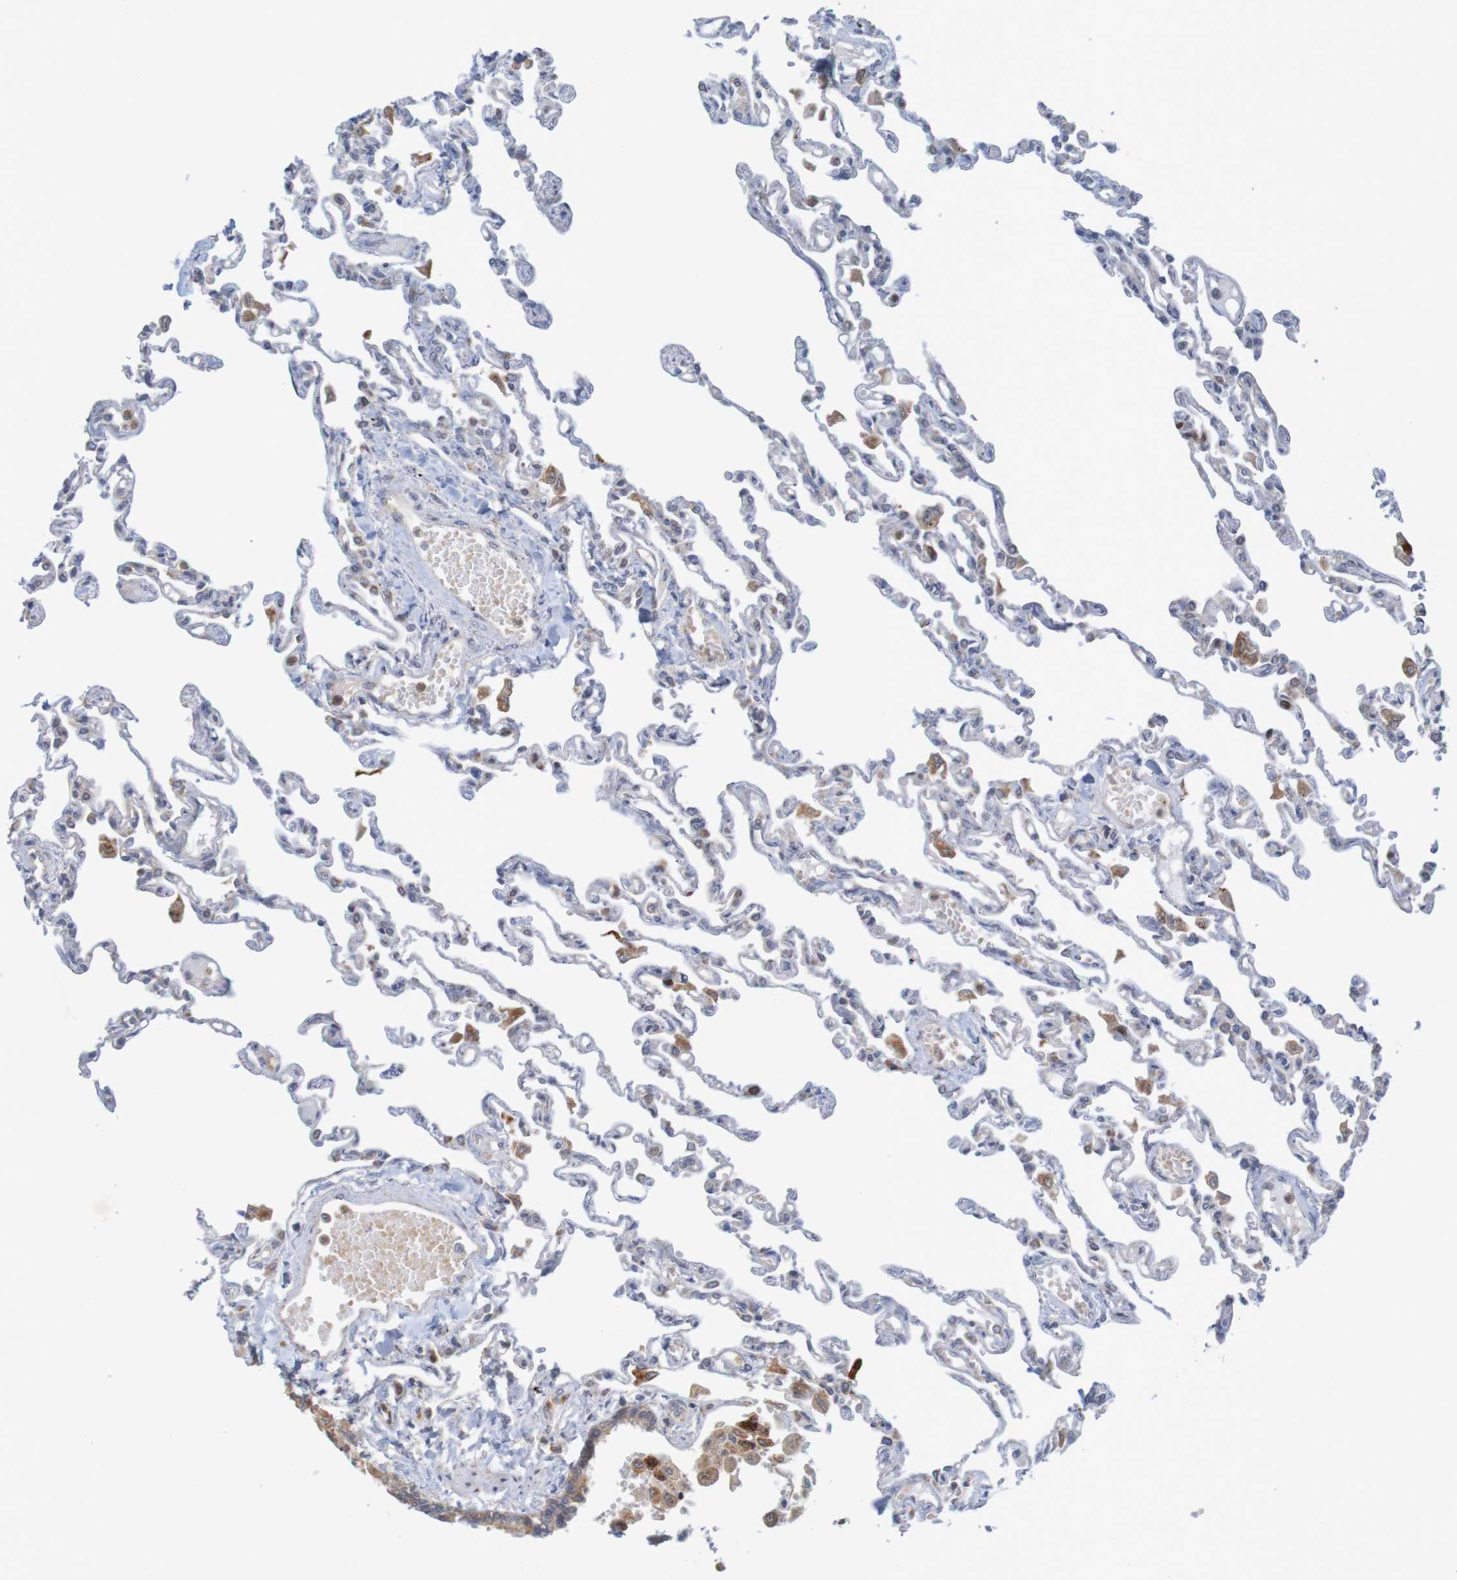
{"staining": {"intensity": "negative", "quantity": "none", "location": "none"}, "tissue": "lung", "cell_type": "Alveolar cells", "image_type": "normal", "snomed": [{"axis": "morphology", "description": "Normal tissue, NOS"}, {"axis": "topography", "description": "Lung"}], "caption": "Immunohistochemistry histopathology image of normal lung stained for a protein (brown), which shows no staining in alveolar cells. Brightfield microscopy of immunohistochemistry (IHC) stained with DAB (brown) and hematoxylin (blue), captured at high magnification.", "gene": "NAV2", "patient": {"sex": "male", "age": 21}}